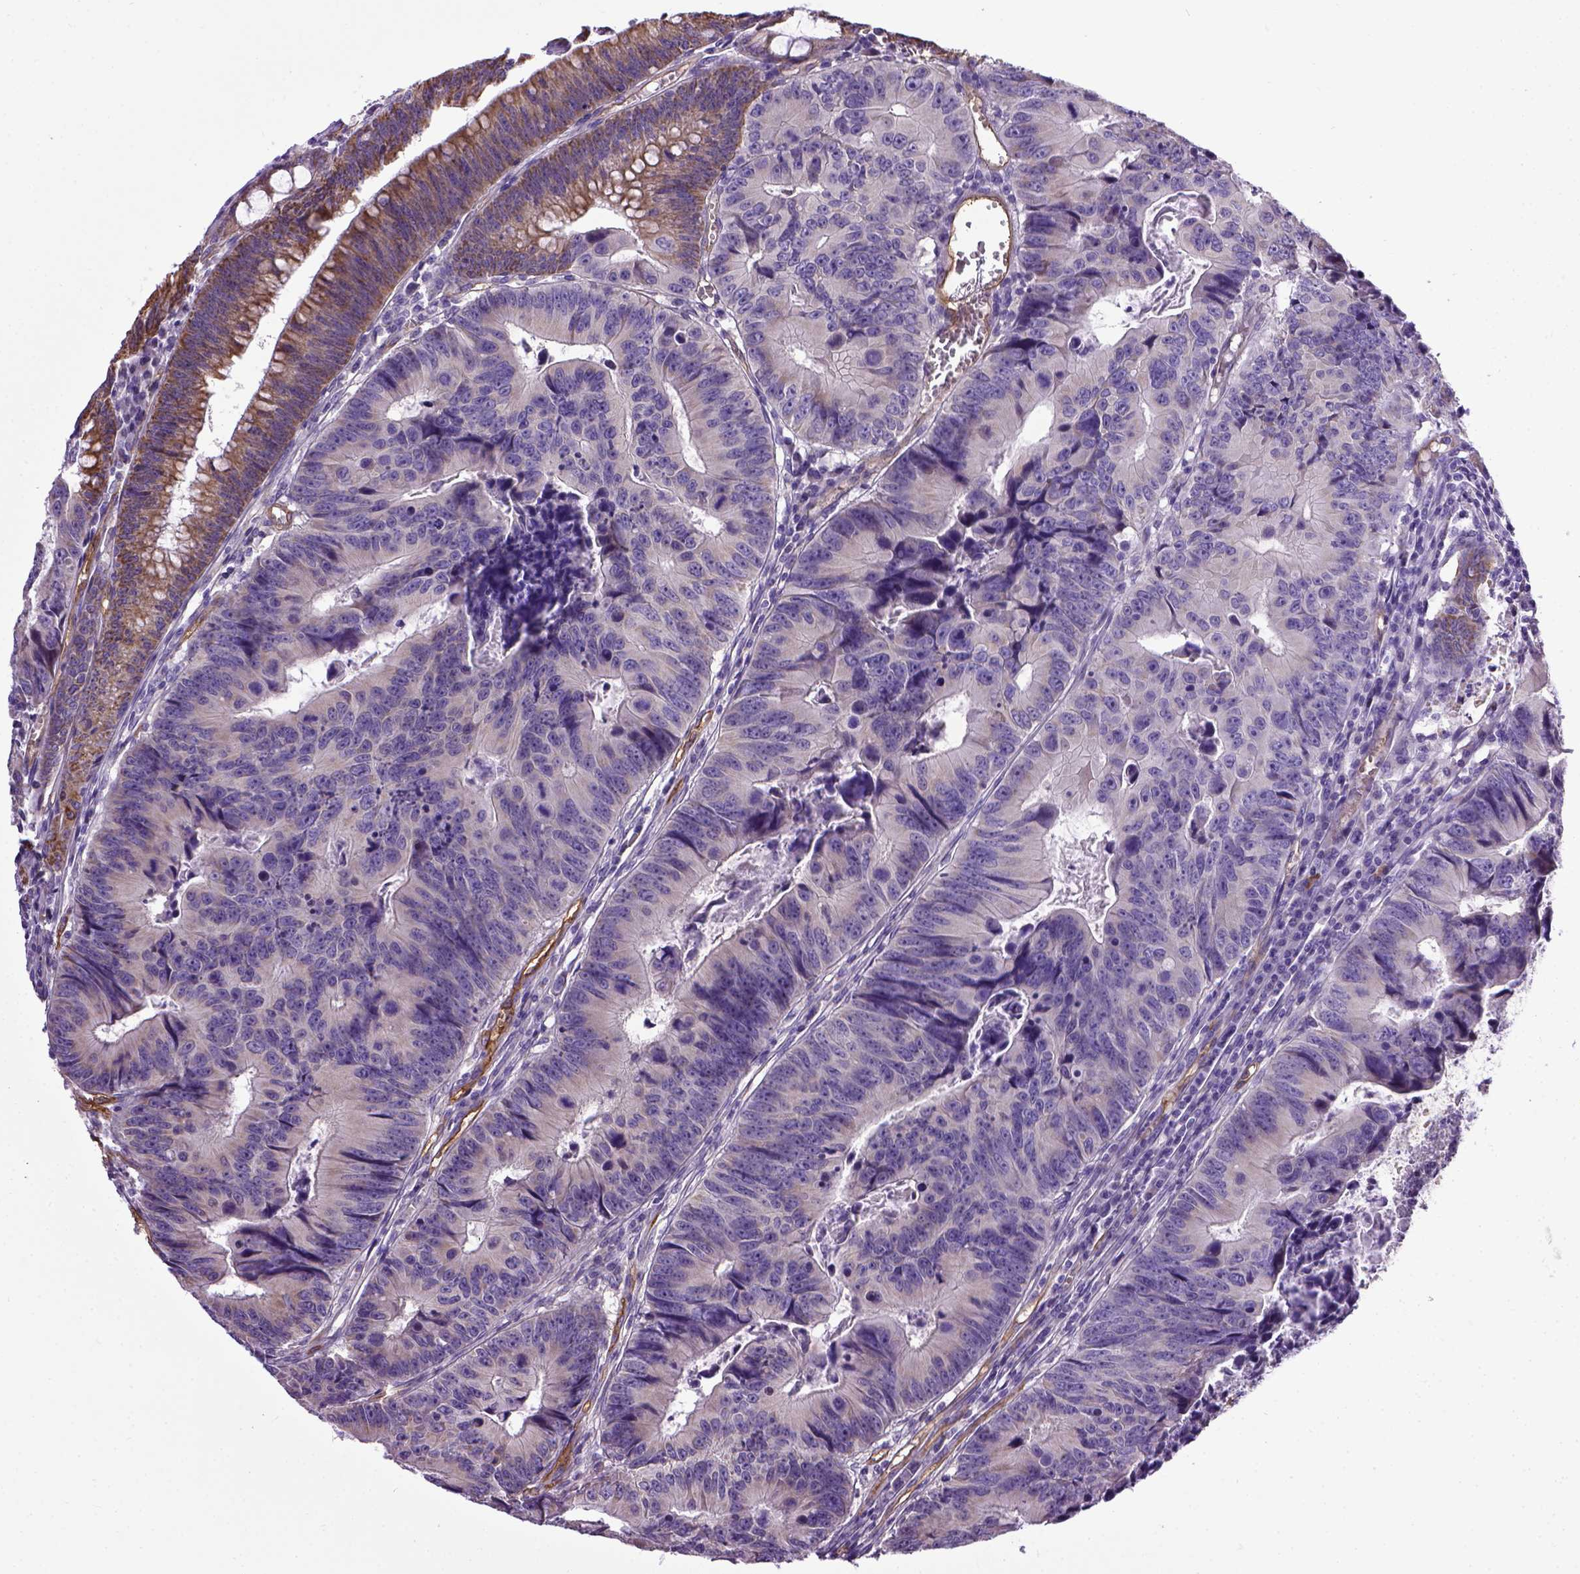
{"staining": {"intensity": "negative", "quantity": "none", "location": "none"}, "tissue": "colorectal cancer", "cell_type": "Tumor cells", "image_type": "cancer", "snomed": [{"axis": "morphology", "description": "Adenocarcinoma, NOS"}, {"axis": "topography", "description": "Colon"}], "caption": "High magnification brightfield microscopy of adenocarcinoma (colorectal) stained with DAB (3,3'-diaminobenzidine) (brown) and counterstained with hematoxylin (blue): tumor cells show no significant positivity.", "gene": "ENG", "patient": {"sex": "female", "age": 87}}